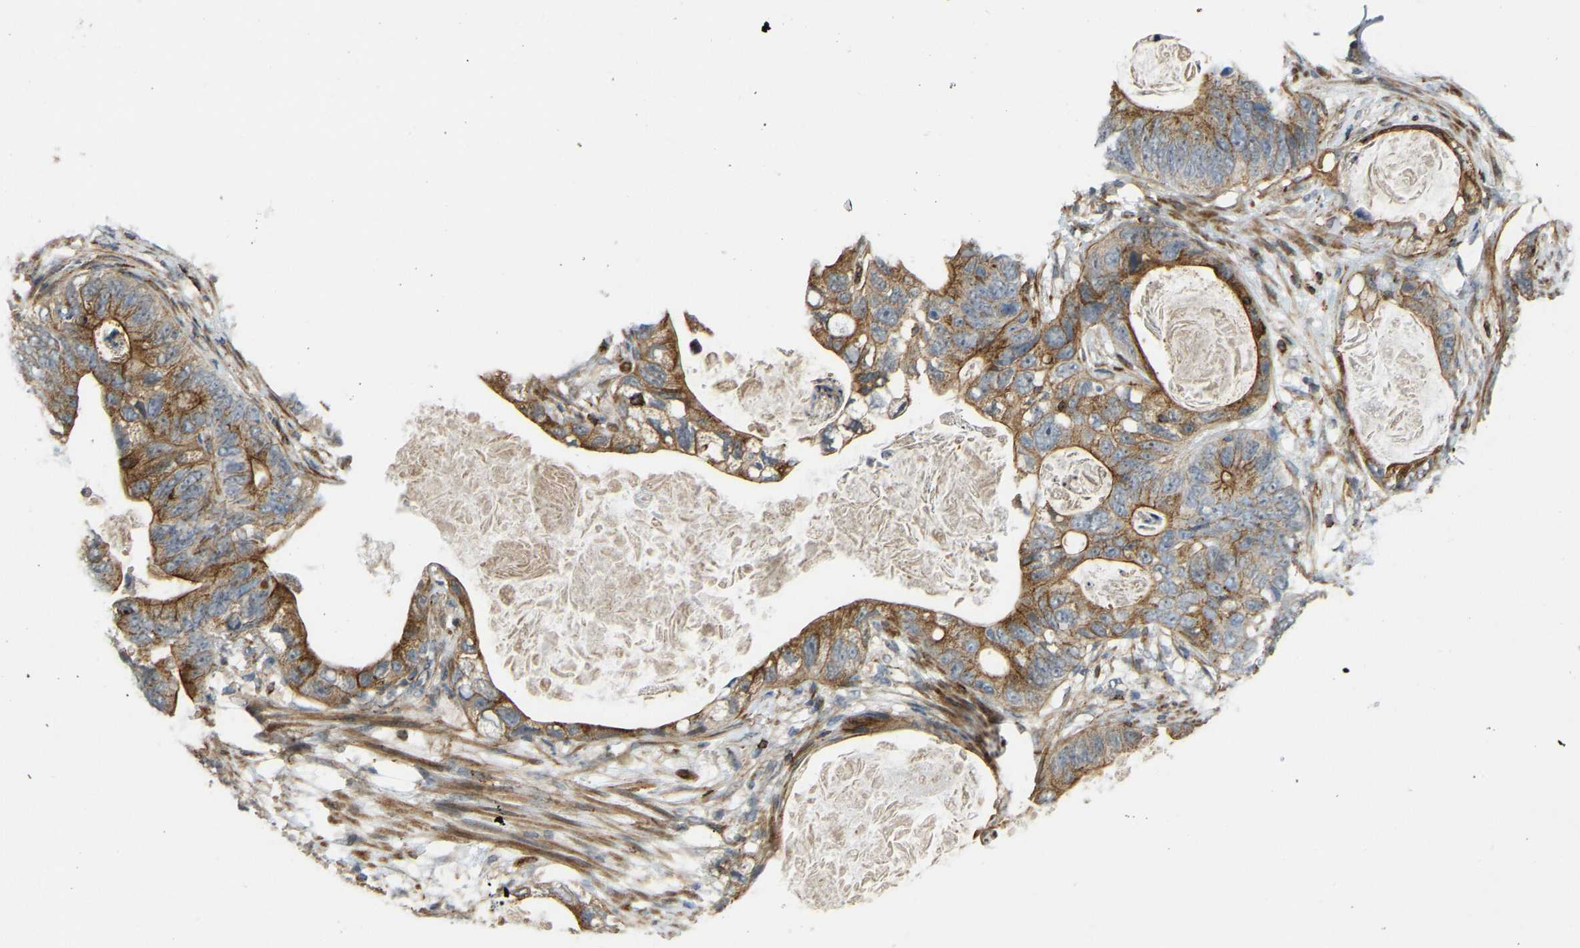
{"staining": {"intensity": "moderate", "quantity": ">75%", "location": "cytoplasmic/membranous"}, "tissue": "stomach cancer", "cell_type": "Tumor cells", "image_type": "cancer", "snomed": [{"axis": "morphology", "description": "Normal tissue, NOS"}, {"axis": "morphology", "description": "Adenocarcinoma, NOS"}, {"axis": "topography", "description": "Stomach"}], "caption": "The image demonstrates a brown stain indicating the presence of a protein in the cytoplasmic/membranous of tumor cells in adenocarcinoma (stomach). Nuclei are stained in blue.", "gene": "KIAA1671", "patient": {"sex": "female", "age": 89}}